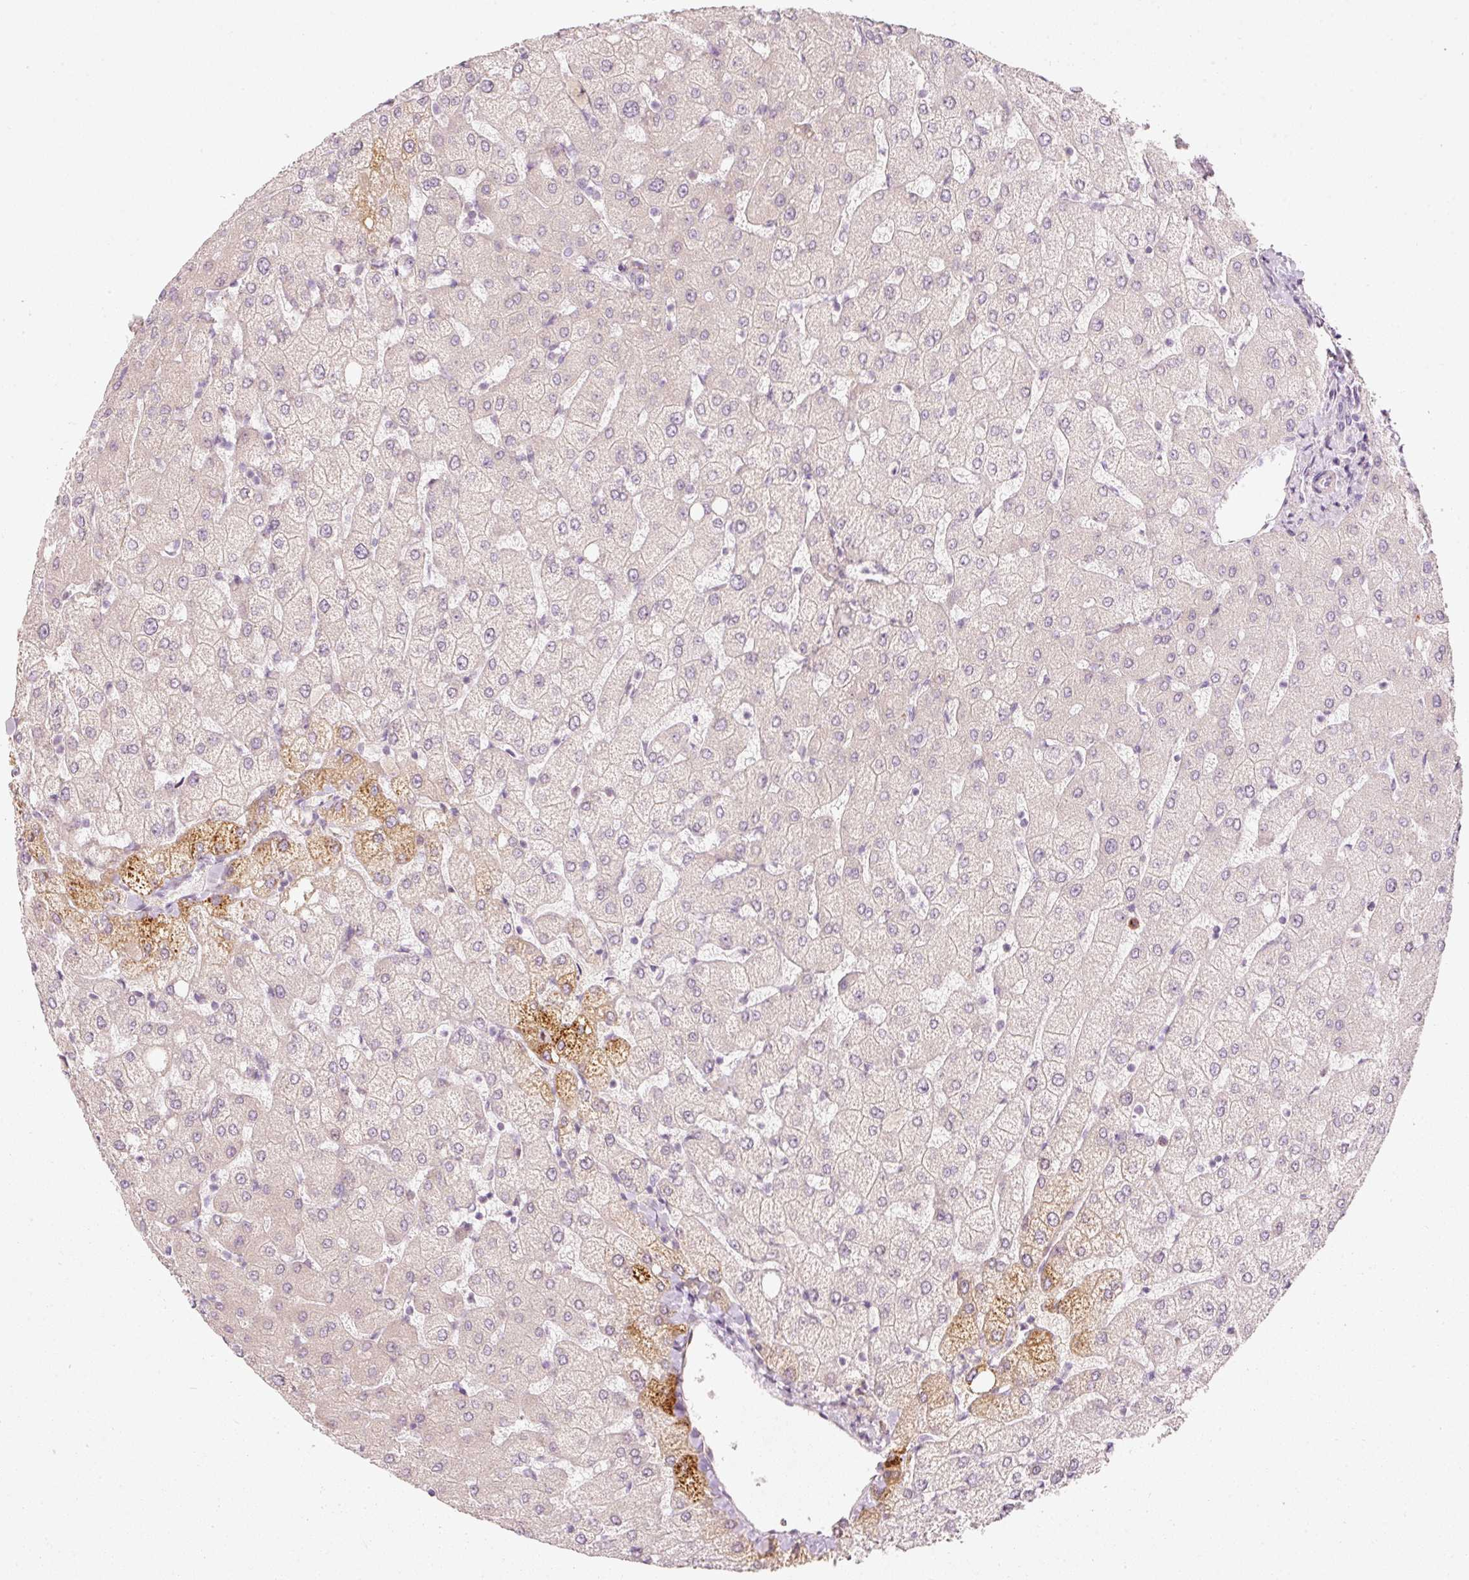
{"staining": {"intensity": "negative", "quantity": "none", "location": "none"}, "tissue": "liver", "cell_type": "Cholangiocytes", "image_type": "normal", "snomed": [{"axis": "morphology", "description": "Normal tissue, NOS"}, {"axis": "topography", "description": "Liver"}], "caption": "This is an immunohistochemistry photomicrograph of unremarkable human liver. There is no positivity in cholangiocytes.", "gene": "SLC20A1", "patient": {"sex": "female", "age": 54}}